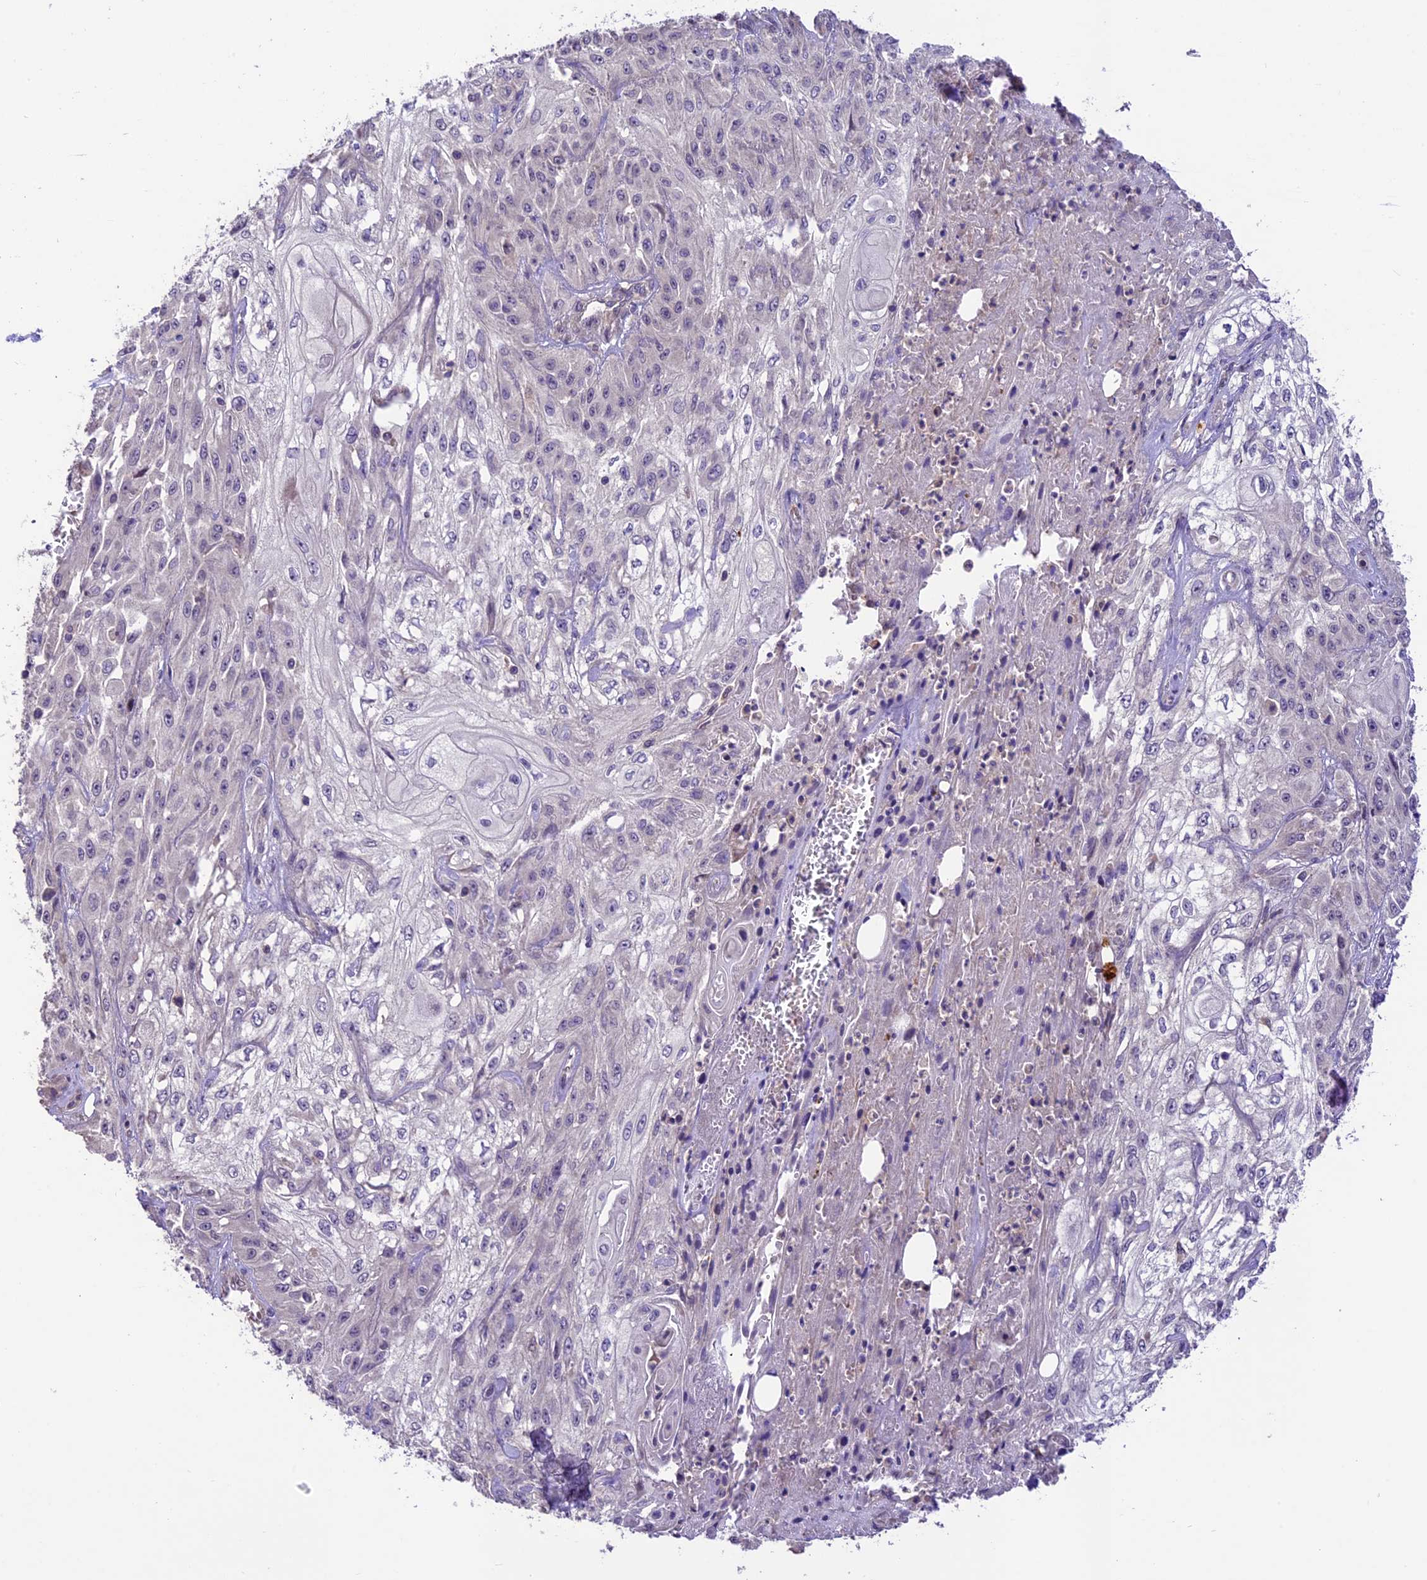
{"staining": {"intensity": "negative", "quantity": "none", "location": "none"}, "tissue": "skin cancer", "cell_type": "Tumor cells", "image_type": "cancer", "snomed": [{"axis": "morphology", "description": "Squamous cell carcinoma, NOS"}, {"axis": "morphology", "description": "Squamous cell carcinoma, metastatic, NOS"}, {"axis": "topography", "description": "Skin"}, {"axis": "topography", "description": "Lymph node"}], "caption": "A high-resolution histopathology image shows IHC staining of skin cancer, which exhibits no significant positivity in tumor cells.", "gene": "DGKH", "patient": {"sex": "male", "age": 75}}